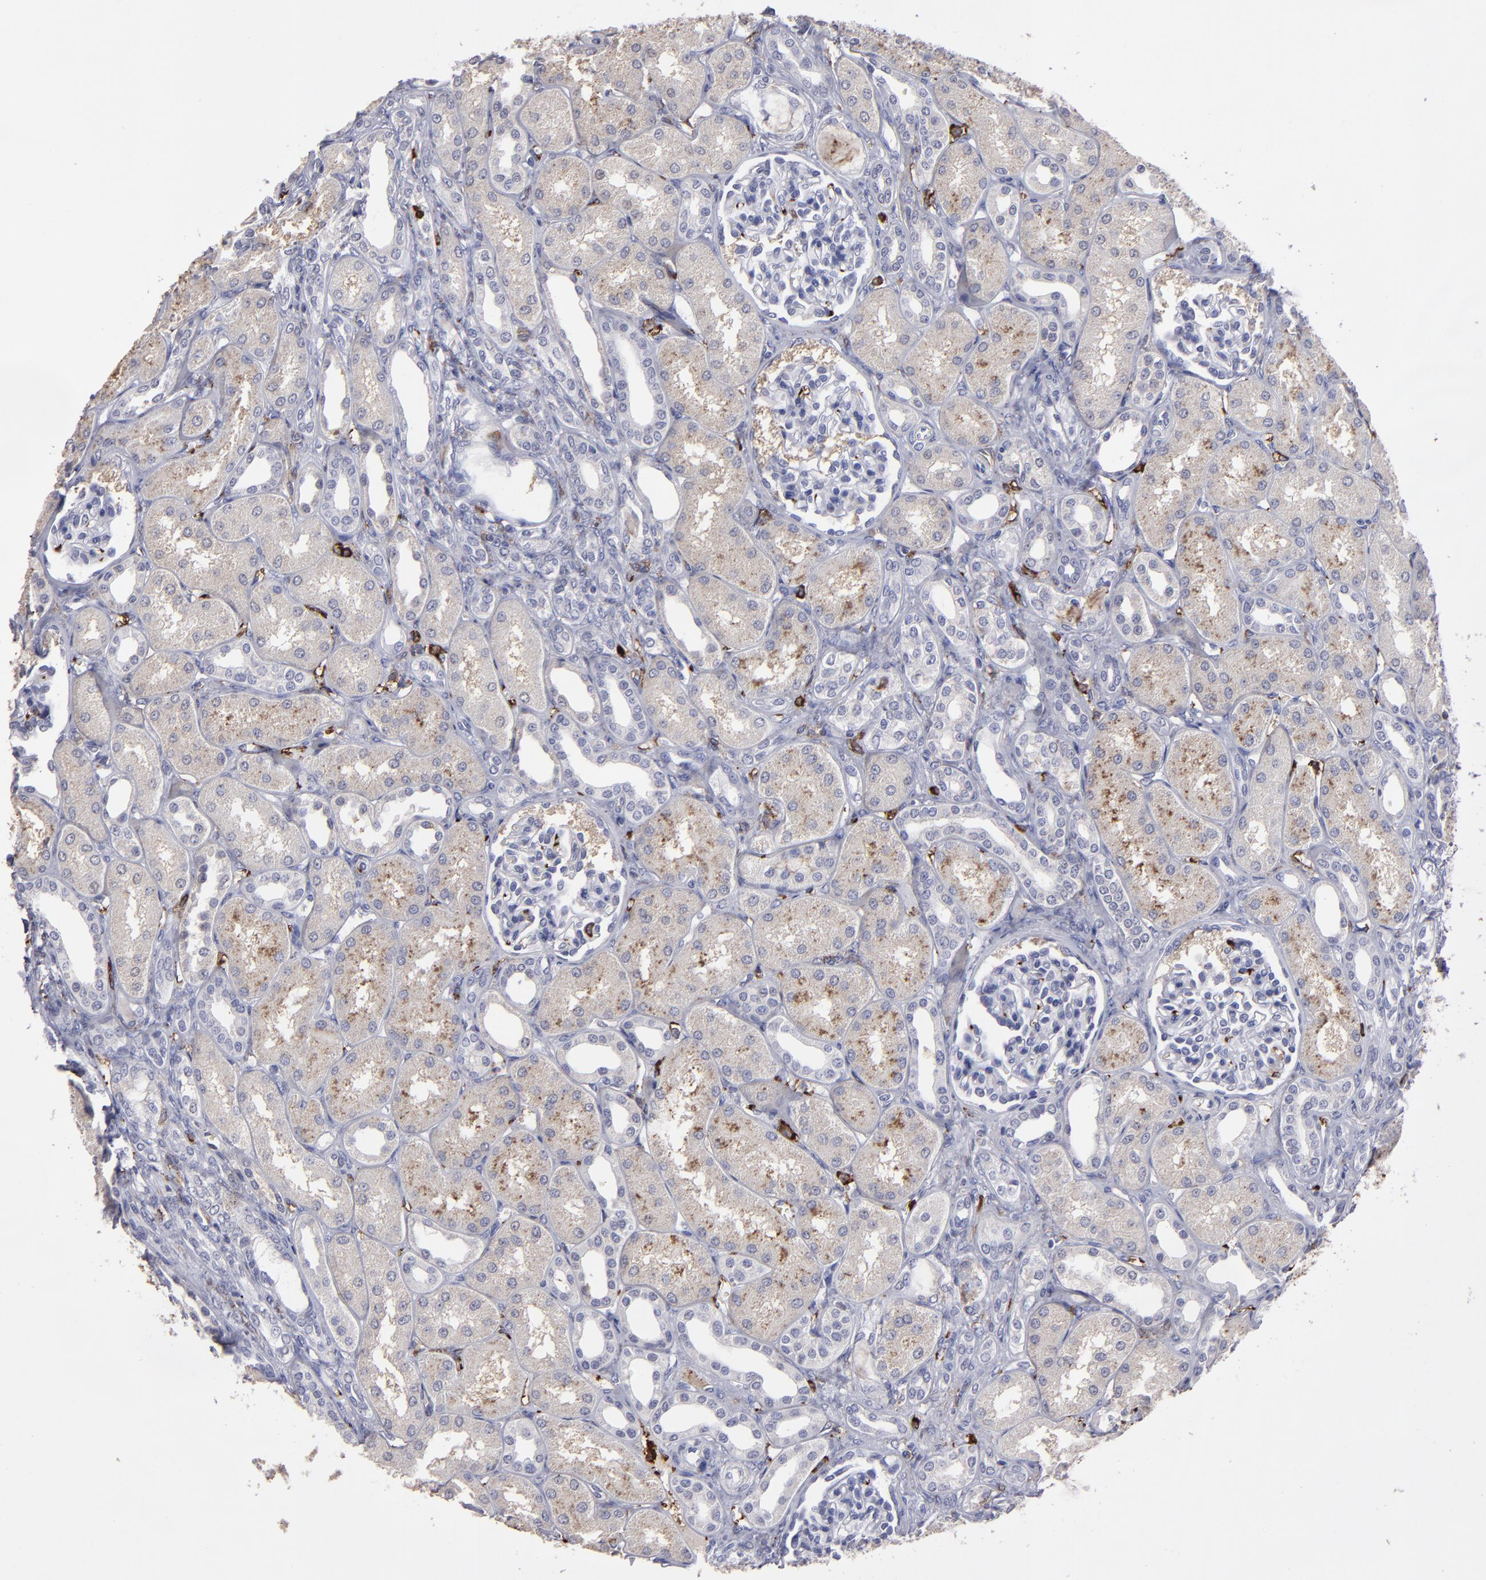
{"staining": {"intensity": "negative", "quantity": "none", "location": "none"}, "tissue": "kidney", "cell_type": "Cells in glomeruli", "image_type": "normal", "snomed": [{"axis": "morphology", "description": "Normal tissue, NOS"}, {"axis": "topography", "description": "Kidney"}], "caption": "Immunohistochemistry micrograph of unremarkable human kidney stained for a protein (brown), which demonstrates no positivity in cells in glomeruli.", "gene": "CD36", "patient": {"sex": "male", "age": 7}}